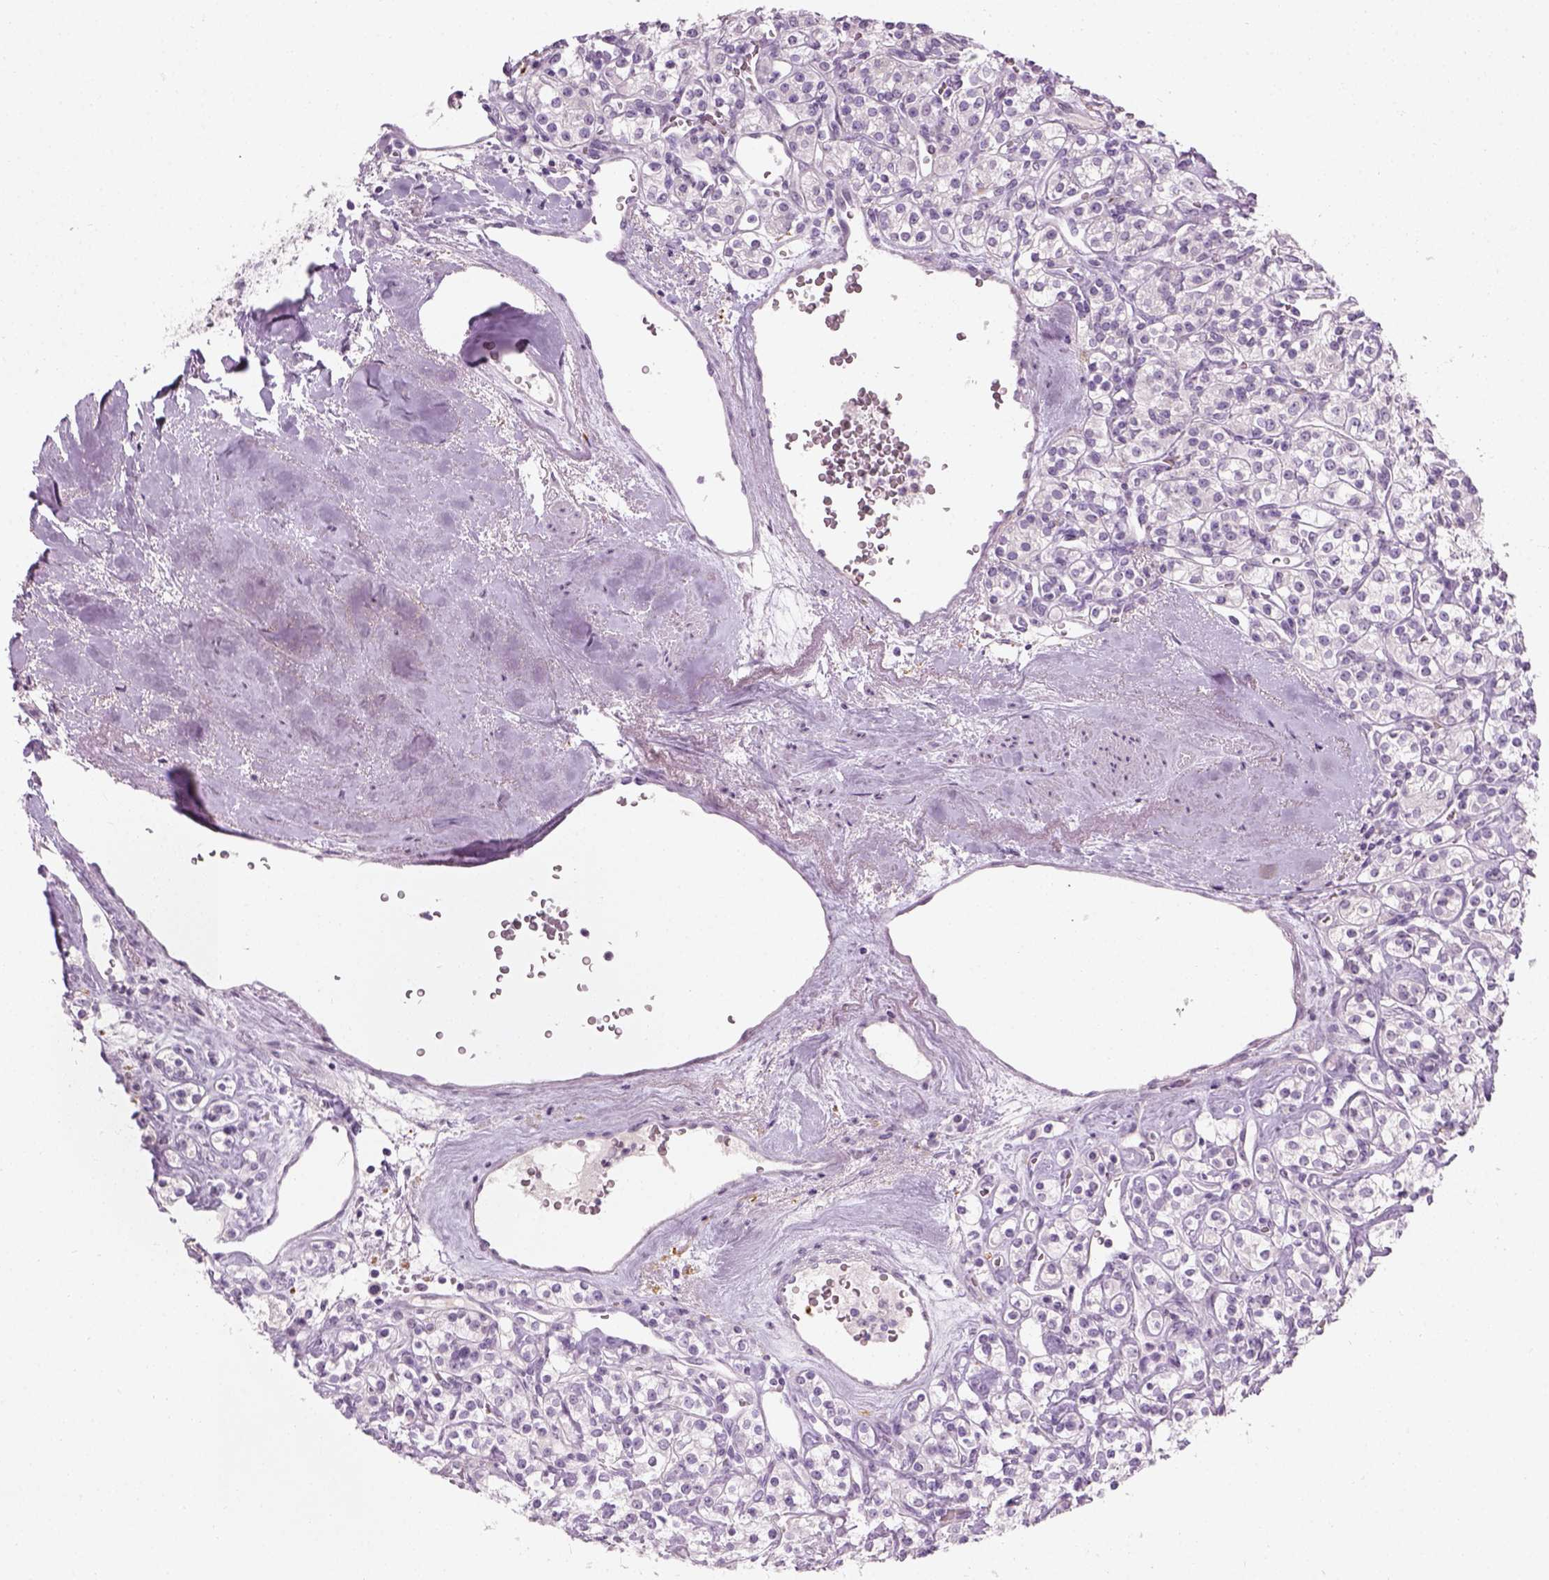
{"staining": {"intensity": "negative", "quantity": "none", "location": "none"}, "tissue": "renal cancer", "cell_type": "Tumor cells", "image_type": "cancer", "snomed": [{"axis": "morphology", "description": "Adenocarcinoma, NOS"}, {"axis": "topography", "description": "Kidney"}], "caption": "This micrograph is of adenocarcinoma (renal) stained with immunohistochemistry to label a protein in brown with the nuclei are counter-stained blue. There is no positivity in tumor cells.", "gene": "TH", "patient": {"sex": "male", "age": 77}}